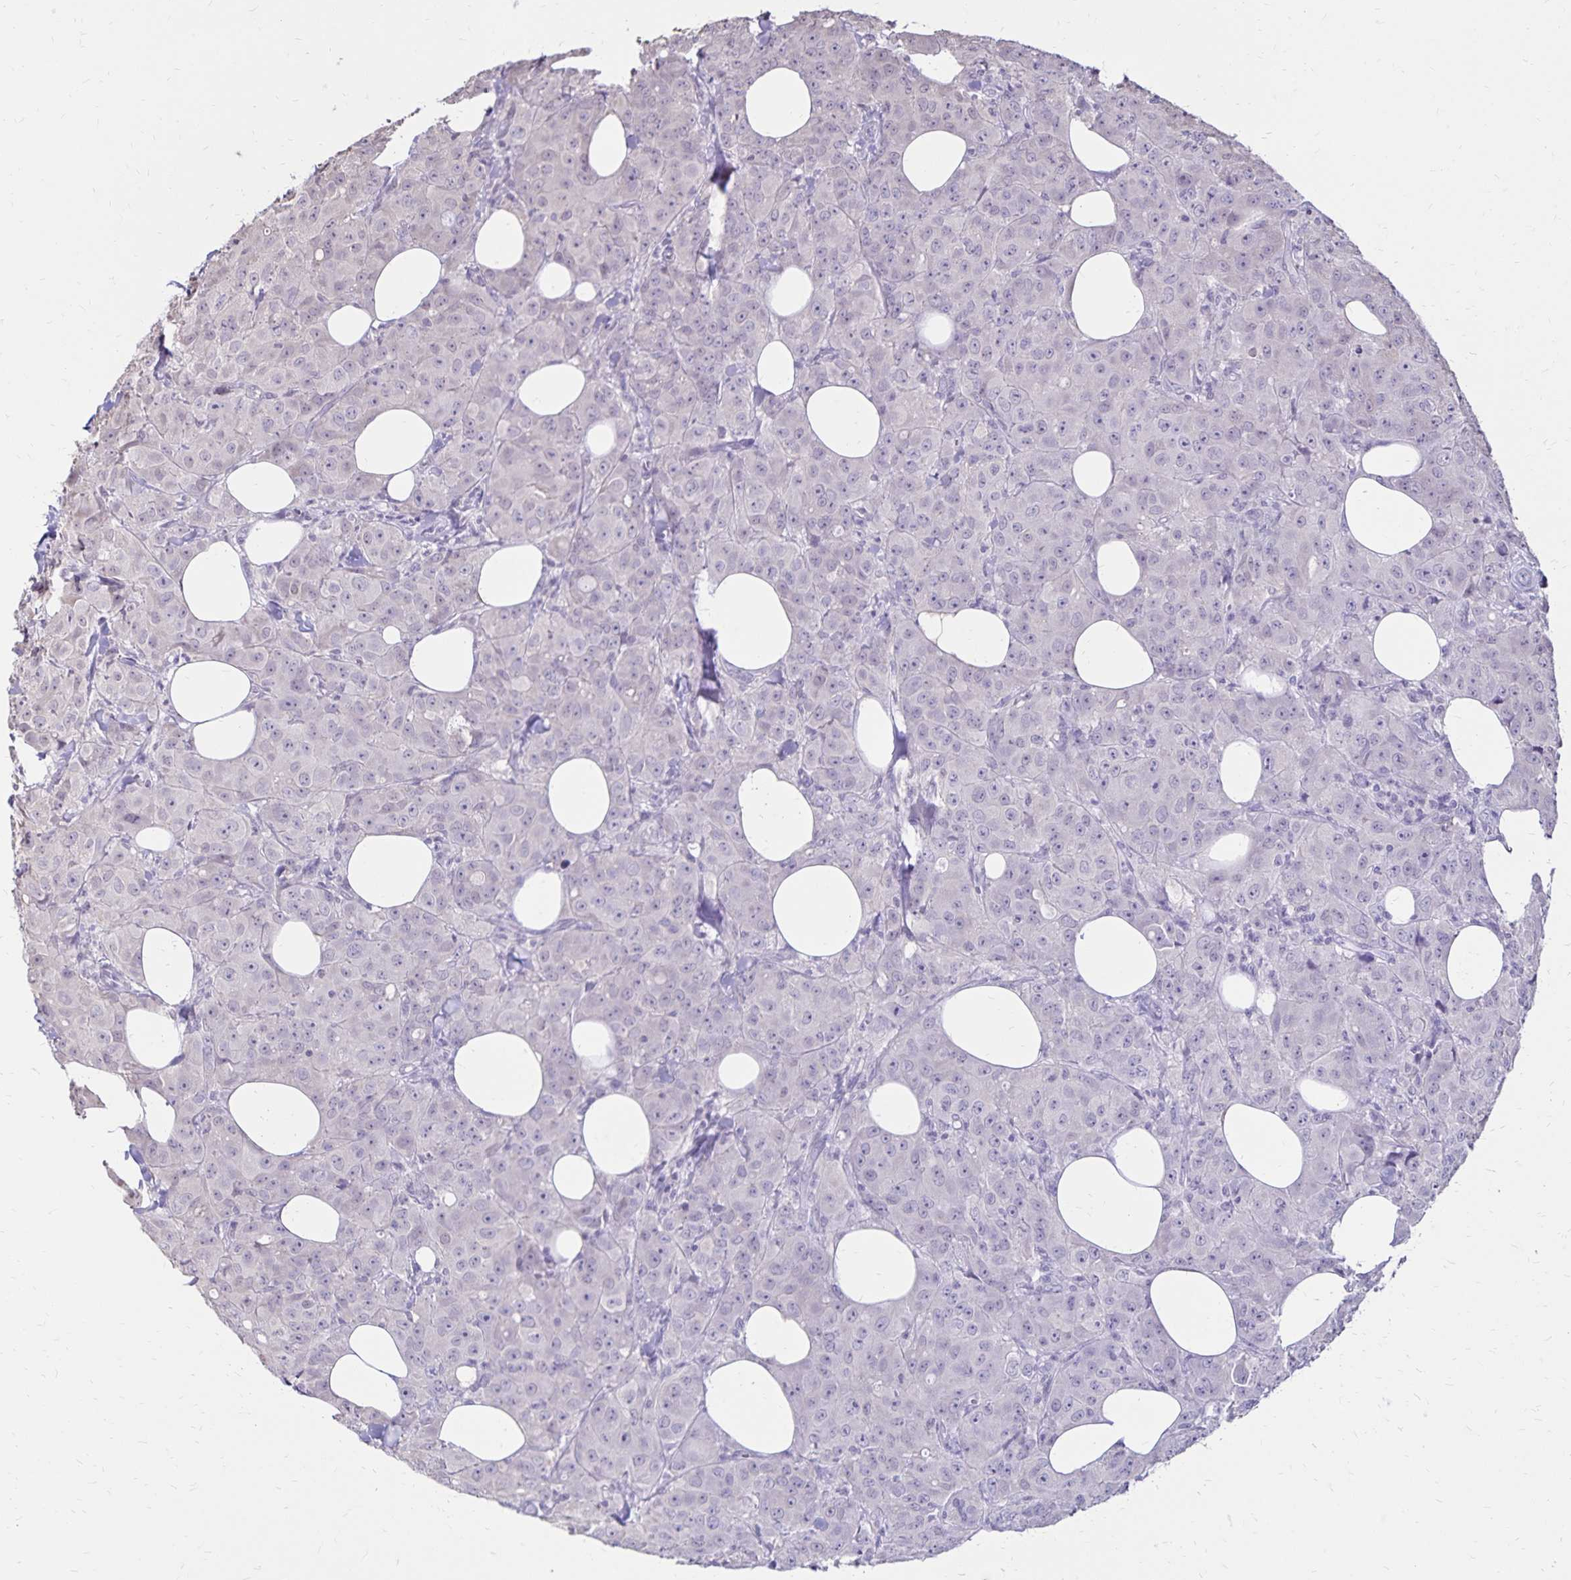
{"staining": {"intensity": "negative", "quantity": "none", "location": "none"}, "tissue": "breast cancer", "cell_type": "Tumor cells", "image_type": "cancer", "snomed": [{"axis": "morphology", "description": "Normal tissue, NOS"}, {"axis": "morphology", "description": "Duct carcinoma"}, {"axis": "topography", "description": "Breast"}], "caption": "IHC of human breast intraductal carcinoma demonstrates no positivity in tumor cells. (Brightfield microscopy of DAB (3,3'-diaminobenzidine) immunohistochemistry (IHC) at high magnification).", "gene": "SH3GL3", "patient": {"sex": "female", "age": 43}}